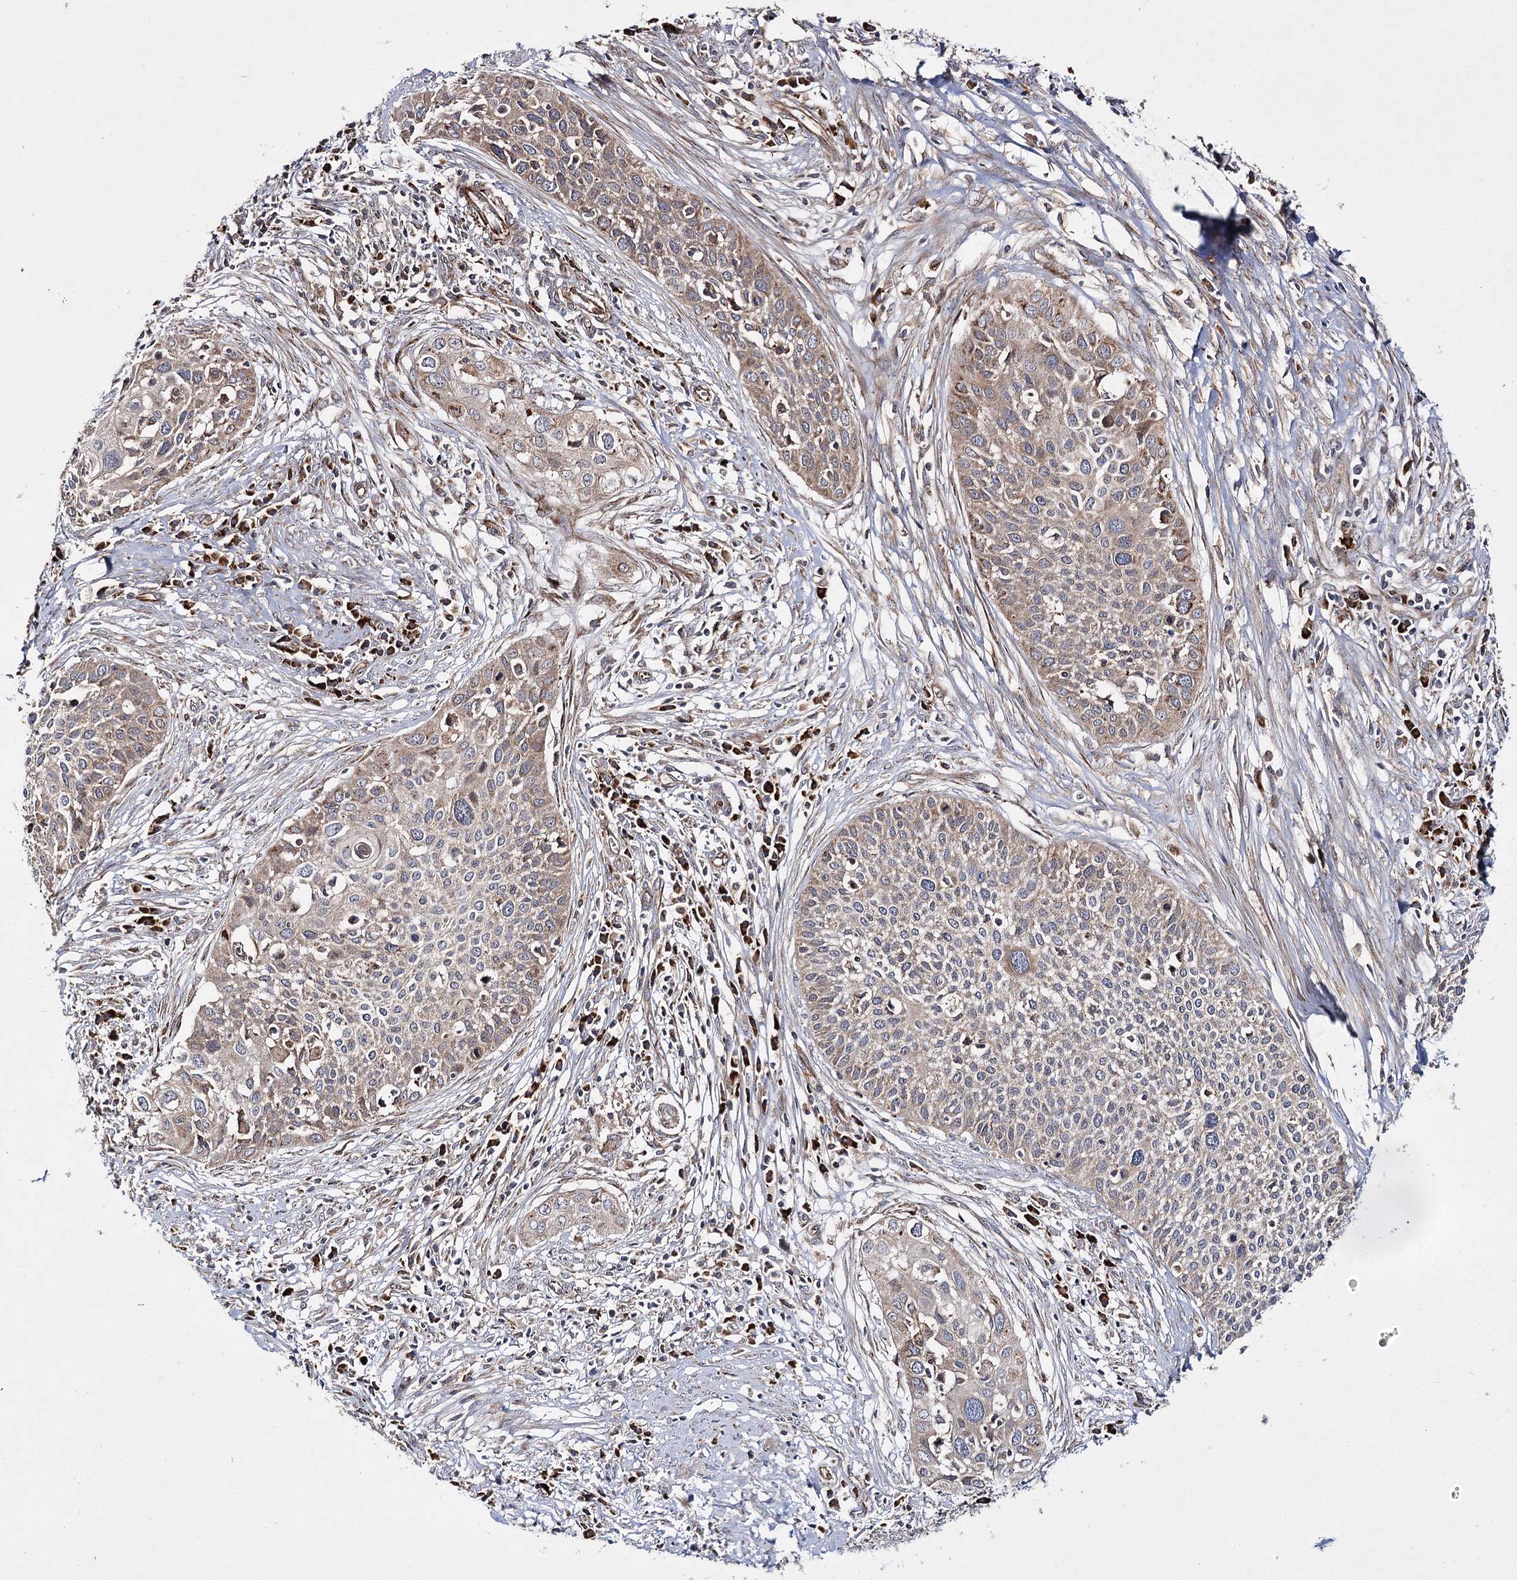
{"staining": {"intensity": "weak", "quantity": ">75%", "location": "cytoplasmic/membranous"}, "tissue": "cervical cancer", "cell_type": "Tumor cells", "image_type": "cancer", "snomed": [{"axis": "morphology", "description": "Squamous cell carcinoma, NOS"}, {"axis": "topography", "description": "Cervix"}], "caption": "A brown stain shows weak cytoplasmic/membranous expression of a protein in cervical cancer (squamous cell carcinoma) tumor cells.", "gene": "HECTD2", "patient": {"sex": "female", "age": 34}}